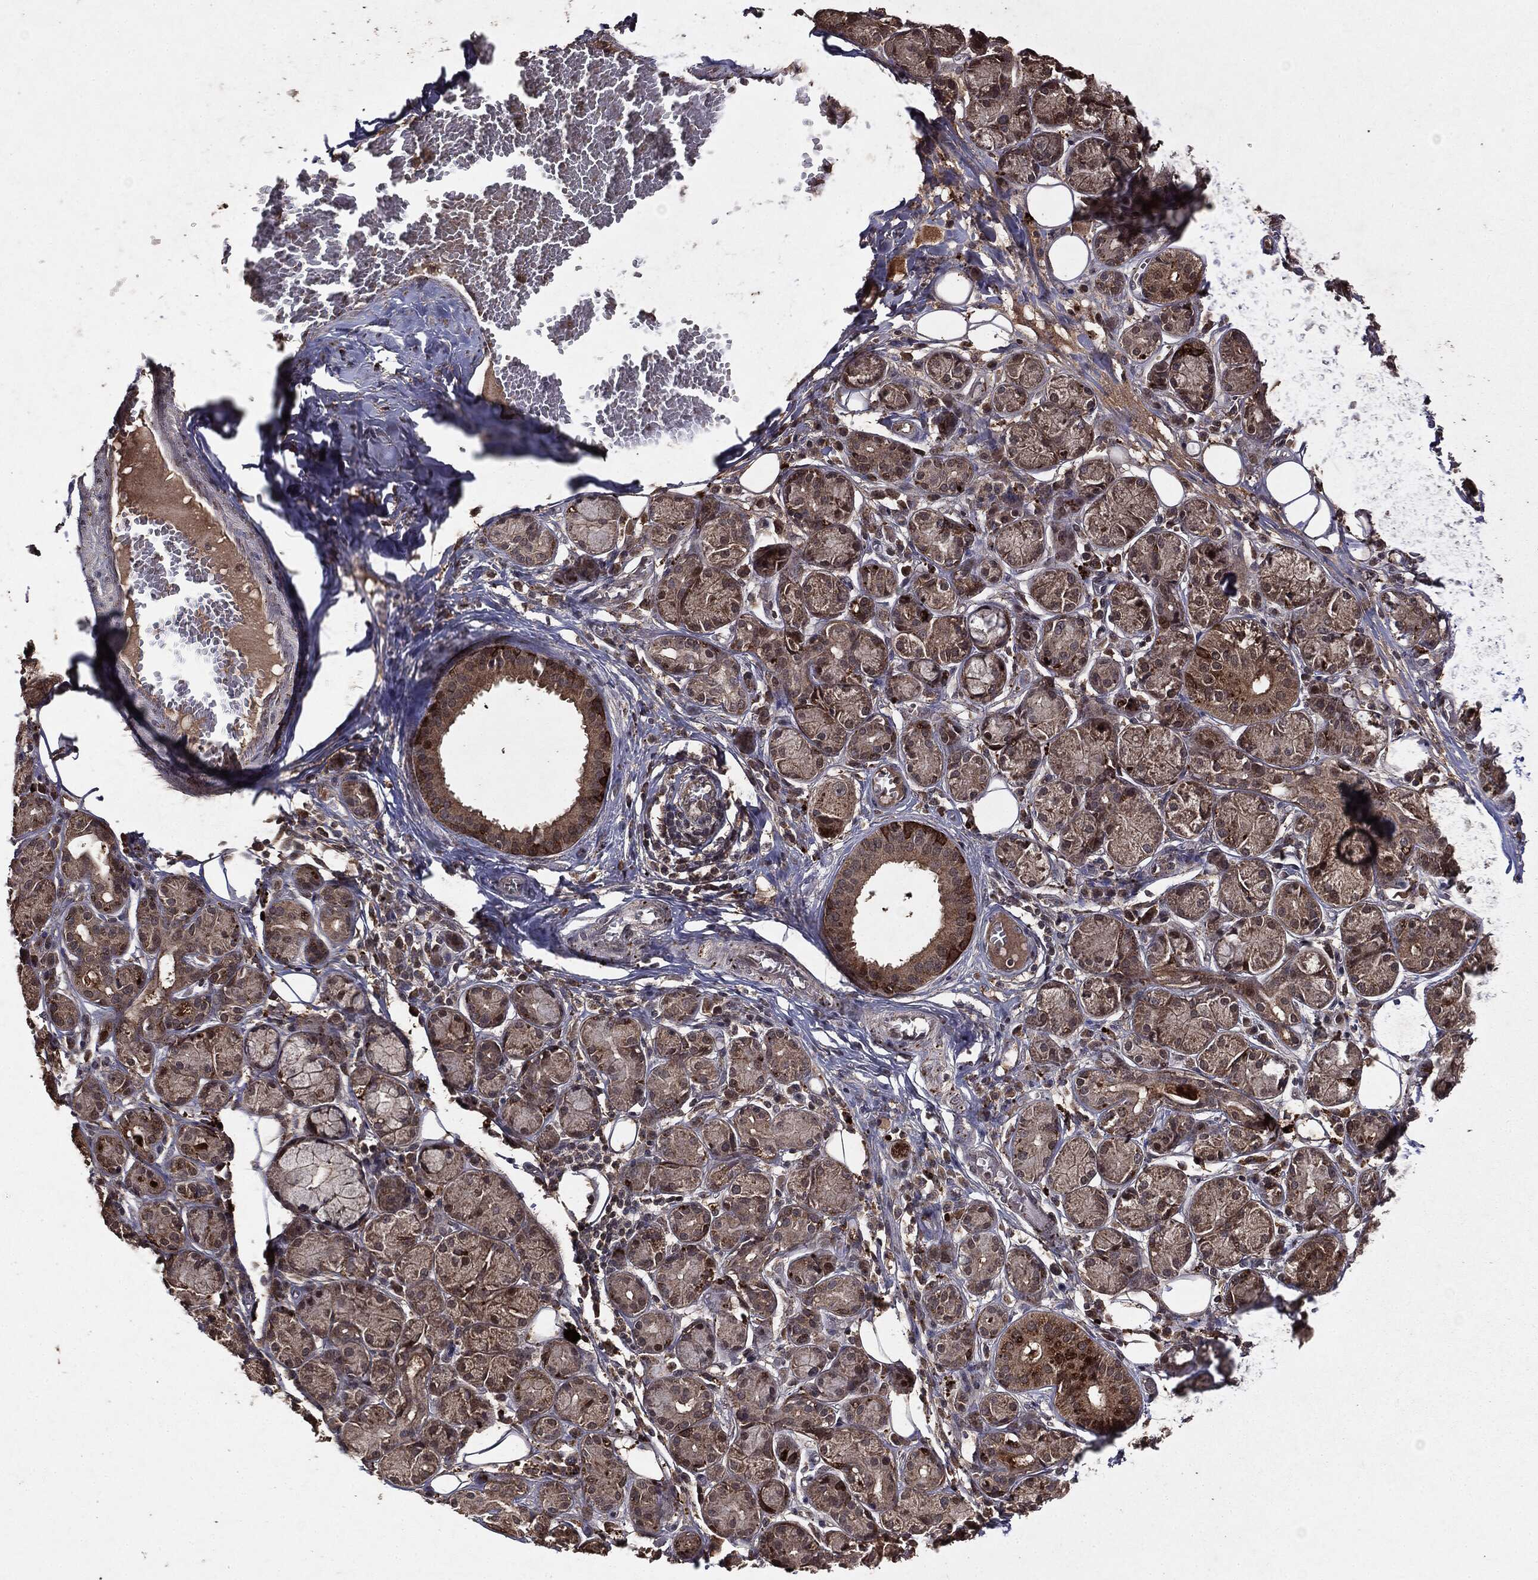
{"staining": {"intensity": "moderate", "quantity": "<25%", "location": "cytoplasmic/membranous,nuclear"}, "tissue": "salivary gland", "cell_type": "Glandular cells", "image_type": "normal", "snomed": [{"axis": "morphology", "description": "Normal tissue, NOS"}, {"axis": "topography", "description": "Salivary gland"}], "caption": "Protein expression analysis of normal human salivary gland reveals moderate cytoplasmic/membranous,nuclear staining in about <25% of glandular cells.", "gene": "MTOR", "patient": {"sex": "male", "age": 71}}